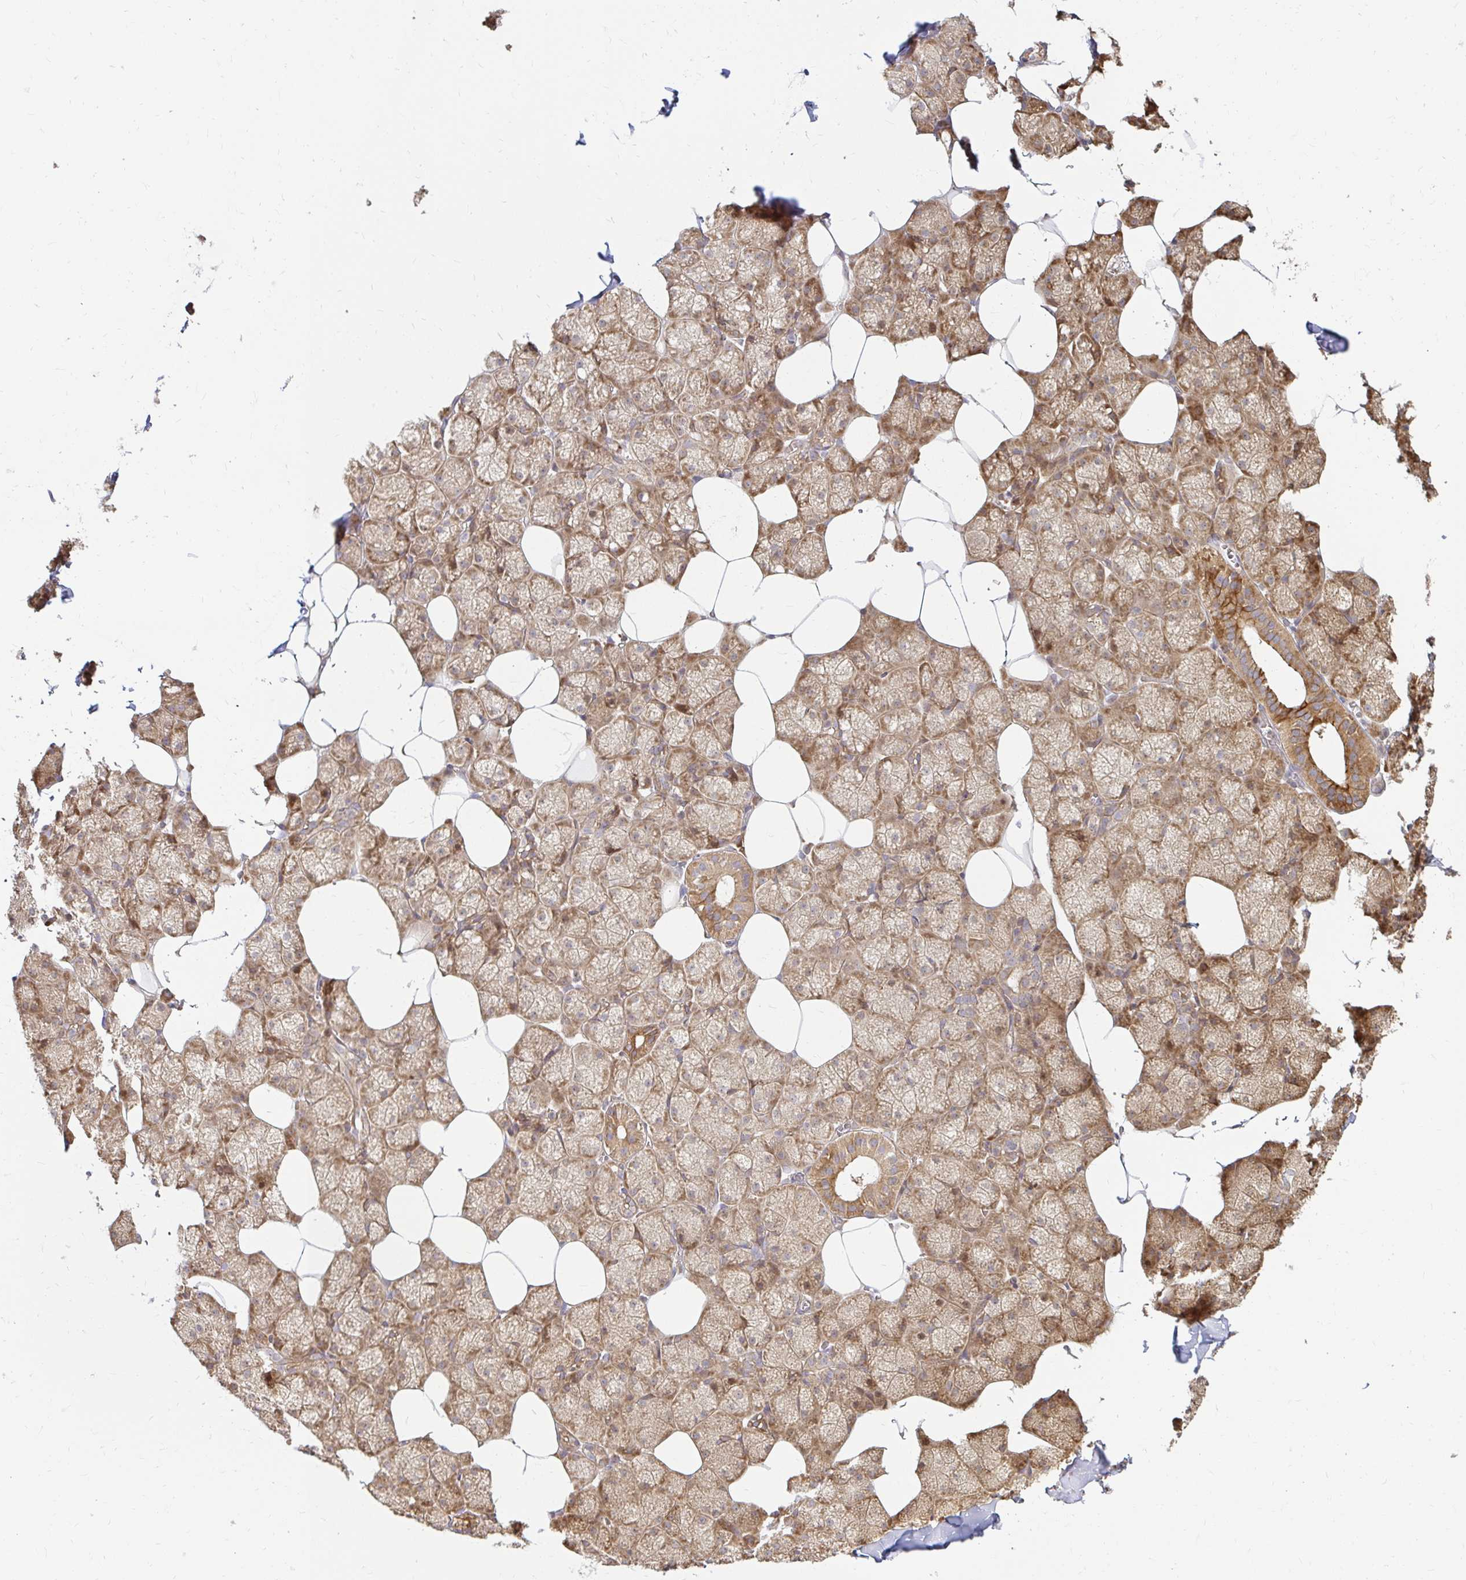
{"staining": {"intensity": "moderate", "quantity": ">75%", "location": "cytoplasmic/membranous"}, "tissue": "salivary gland", "cell_type": "Glandular cells", "image_type": "normal", "snomed": [{"axis": "morphology", "description": "Normal tissue, NOS"}, {"axis": "topography", "description": "Salivary gland"}, {"axis": "topography", "description": "Peripheral nerve tissue"}], "caption": "Immunohistochemistry of benign salivary gland exhibits medium levels of moderate cytoplasmic/membranous positivity in approximately >75% of glandular cells.", "gene": "CAST", "patient": {"sex": "male", "age": 38}}